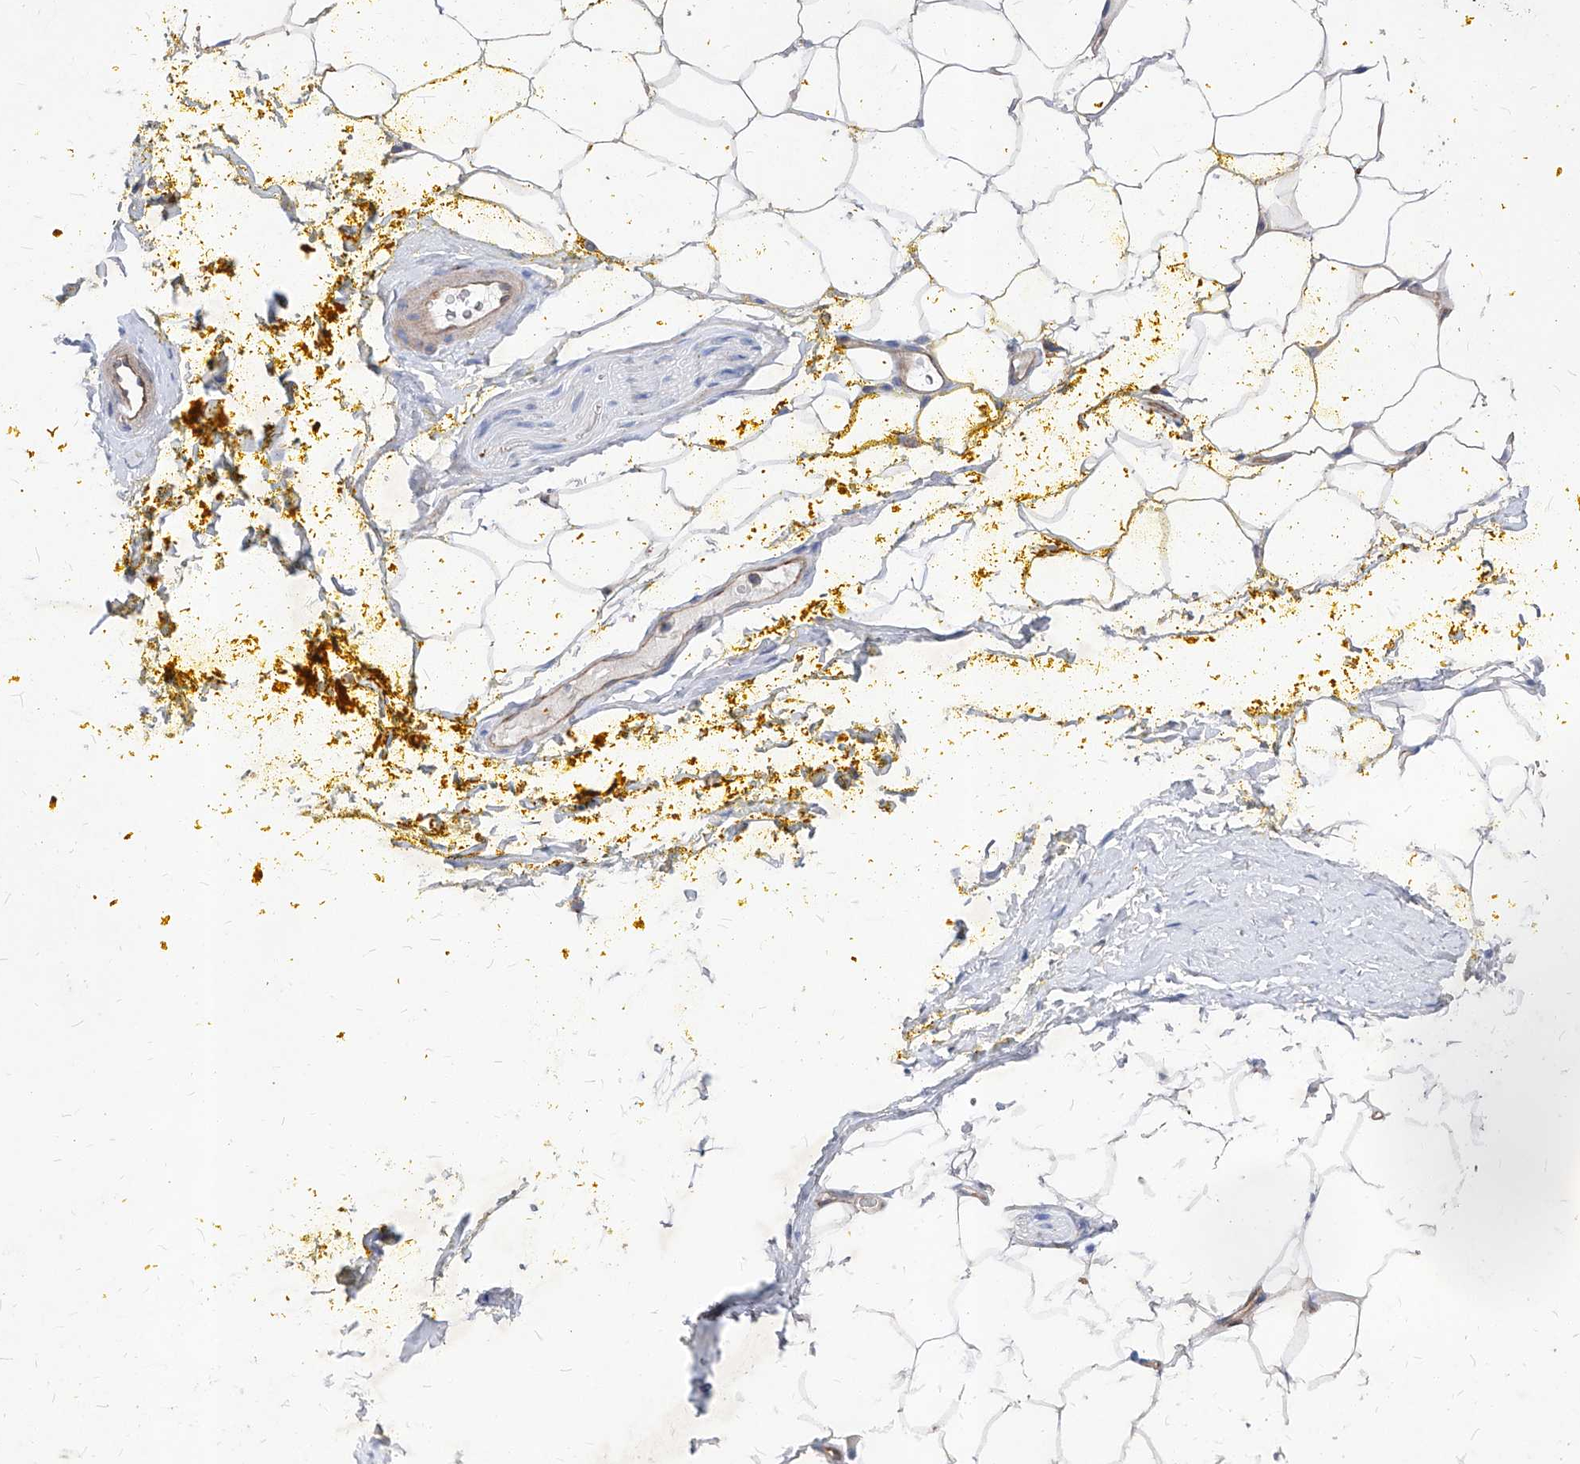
{"staining": {"intensity": "weak", "quantity": "<25%", "location": "cytoplasmic/membranous"}, "tissue": "adipose tissue", "cell_type": "Adipocytes", "image_type": "normal", "snomed": [{"axis": "morphology", "description": "Normal tissue, NOS"}, {"axis": "morphology", "description": "Adenocarcinoma, Low grade"}, {"axis": "topography", "description": "Prostate"}, {"axis": "topography", "description": "Peripheral nerve tissue"}], "caption": "This is an immunohistochemistry (IHC) image of benign adipose tissue. There is no expression in adipocytes.", "gene": "UBOX5", "patient": {"sex": "male", "age": 63}}